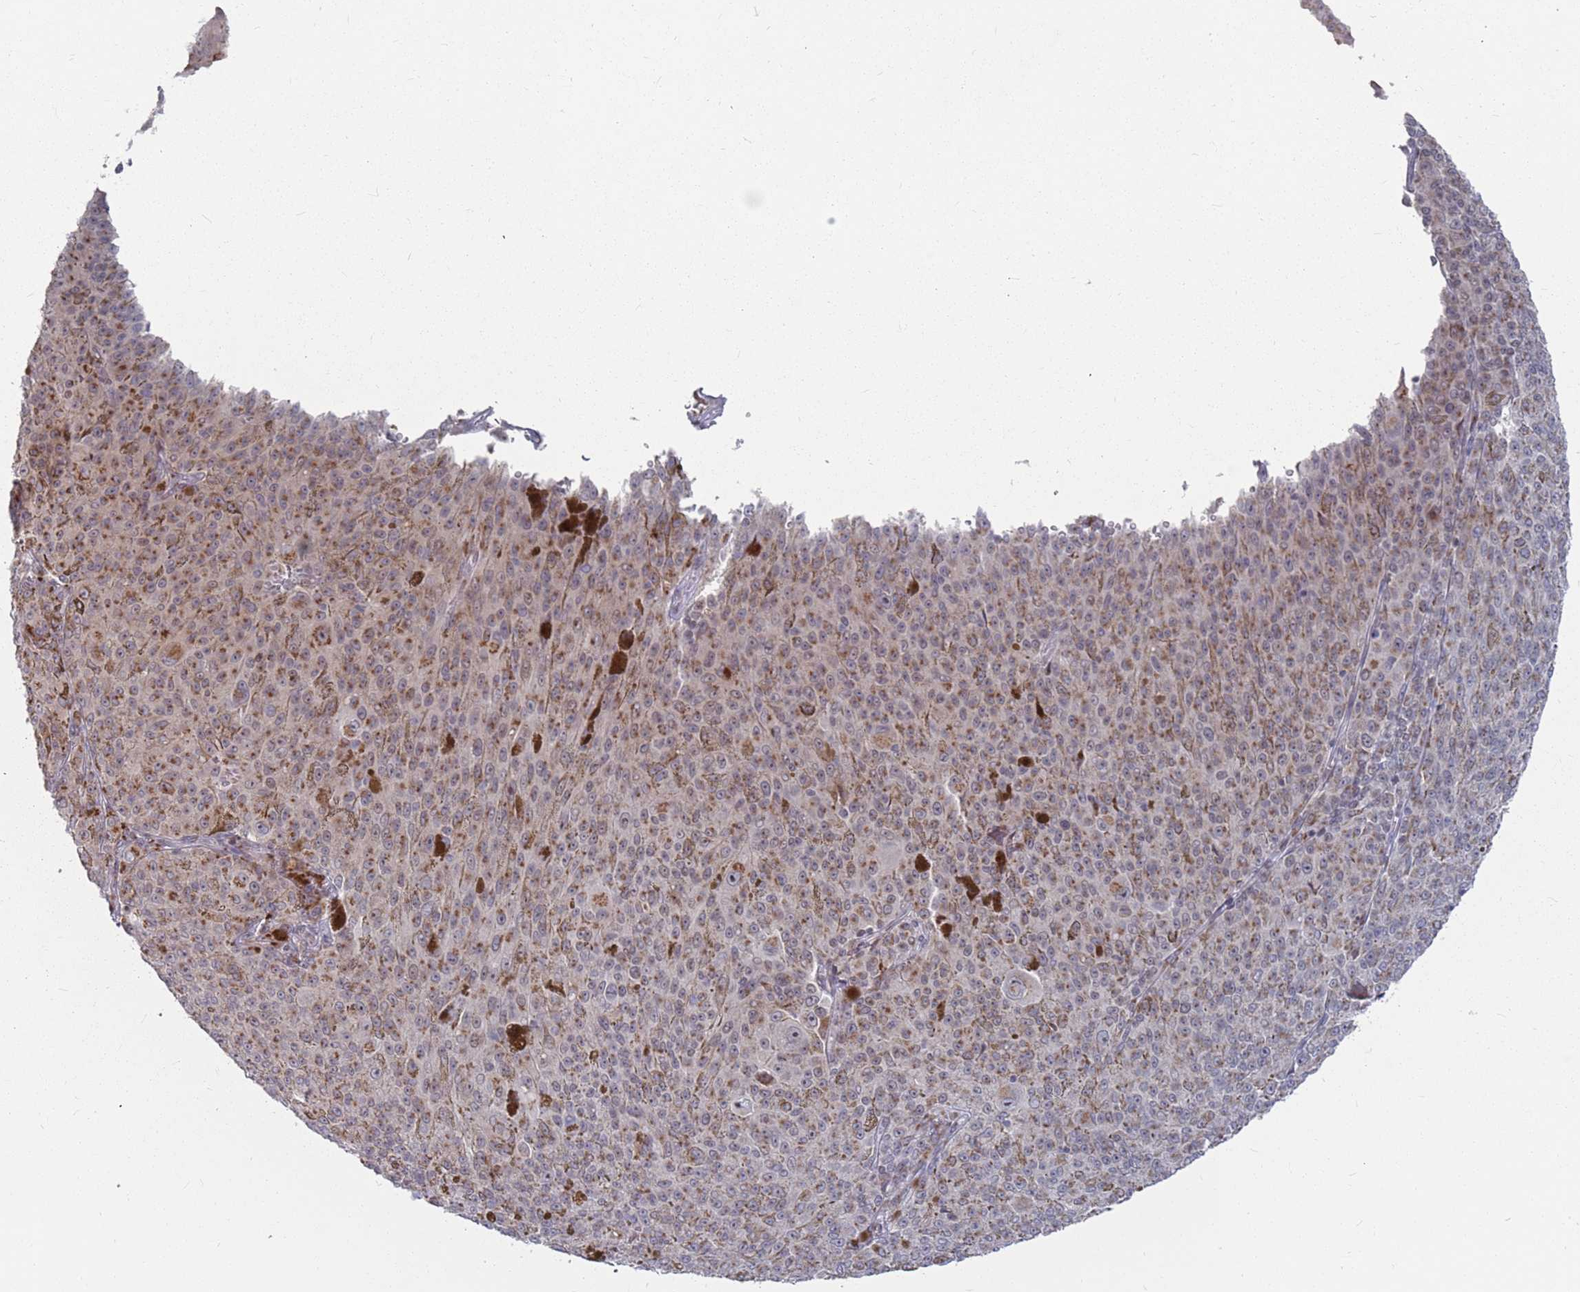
{"staining": {"intensity": "moderate", "quantity": ">75%", "location": "cytoplasmic/membranous"}, "tissue": "melanoma", "cell_type": "Tumor cells", "image_type": "cancer", "snomed": [{"axis": "morphology", "description": "Malignant melanoma, NOS"}, {"axis": "topography", "description": "Skin"}], "caption": "Protein expression analysis of malignant melanoma exhibits moderate cytoplasmic/membranous positivity in about >75% of tumor cells.", "gene": "FMO4", "patient": {"sex": "female", "age": 52}}